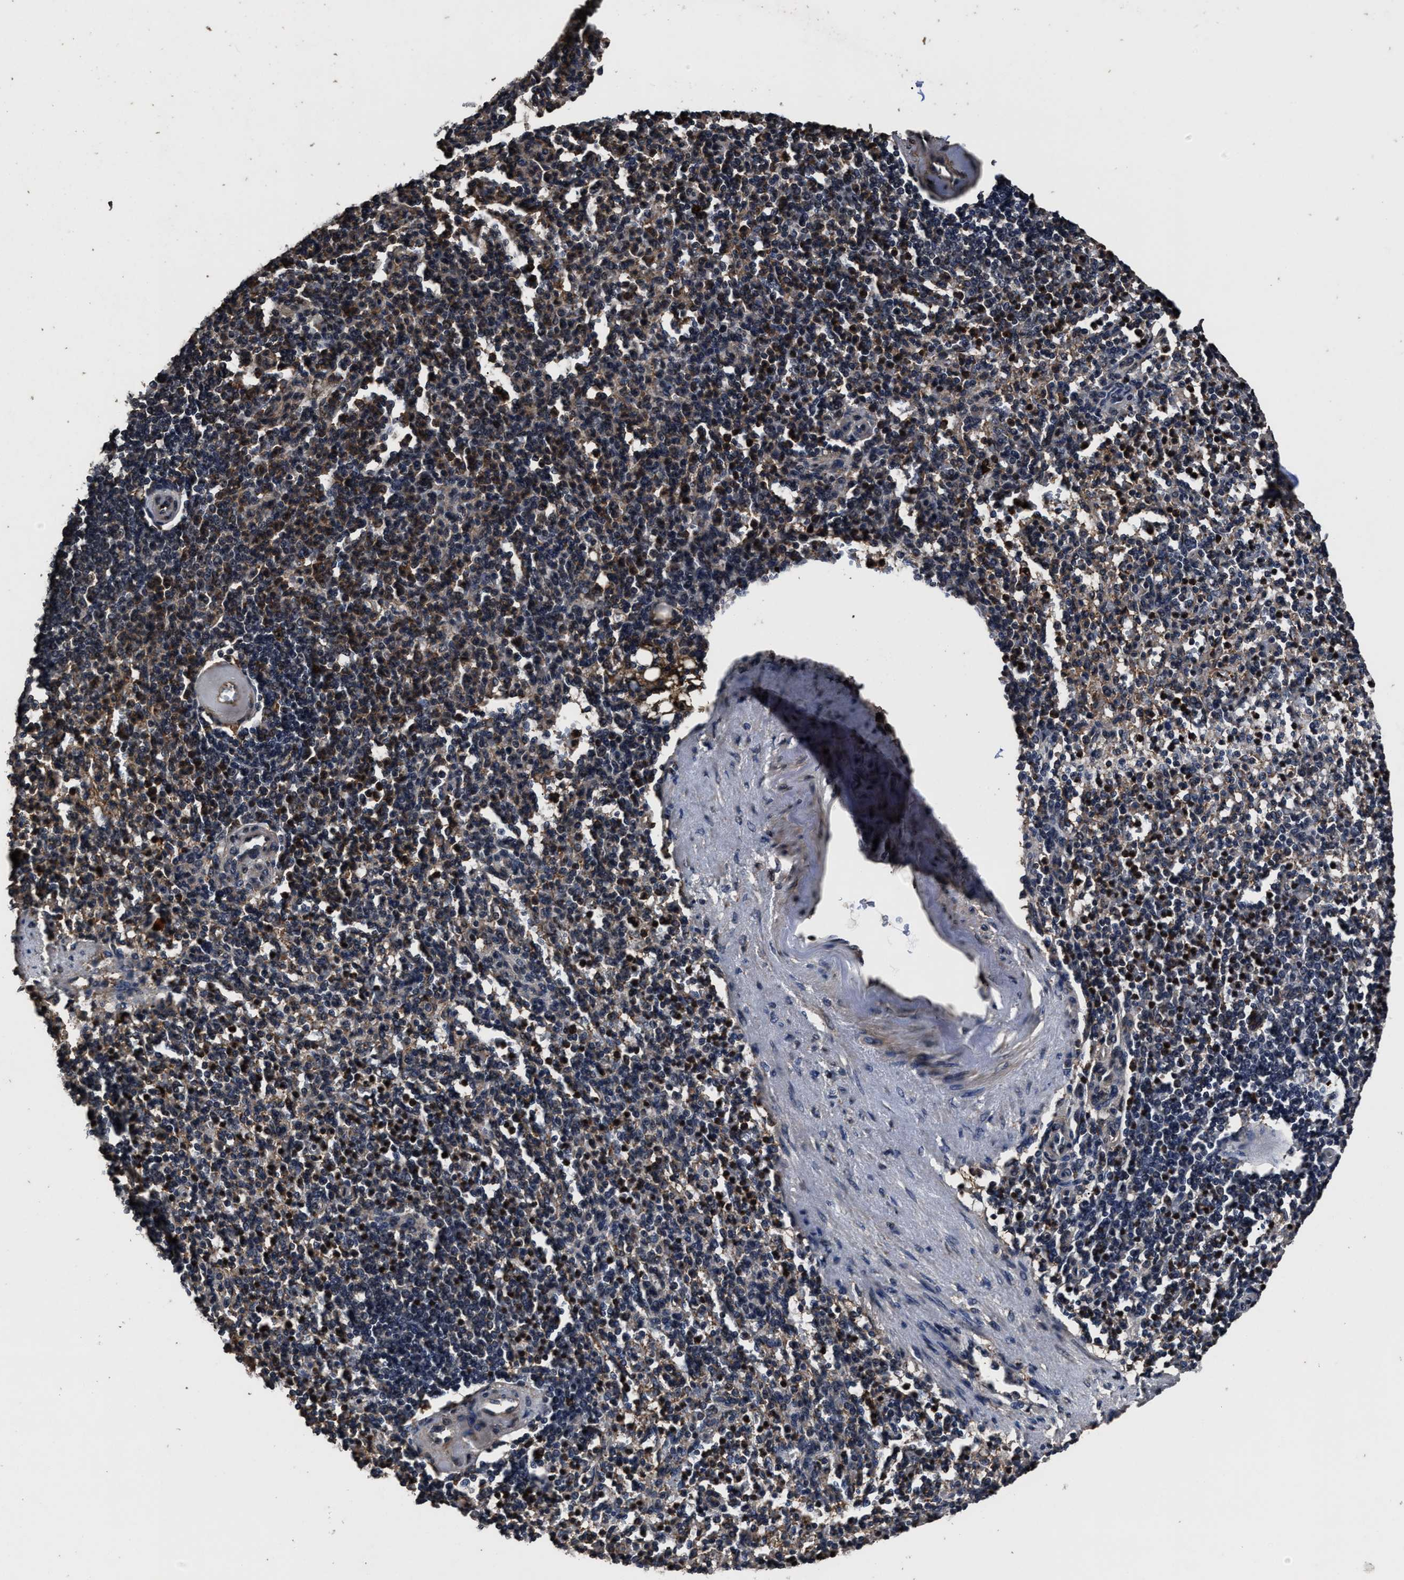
{"staining": {"intensity": "moderate", "quantity": "25%-75%", "location": "cytoplasmic/membranous"}, "tissue": "spleen", "cell_type": "Cells in red pulp", "image_type": "normal", "snomed": [{"axis": "morphology", "description": "Normal tissue, NOS"}, {"axis": "topography", "description": "Spleen"}], "caption": "Human spleen stained with a brown dye displays moderate cytoplasmic/membranous positive expression in approximately 25%-75% of cells in red pulp.", "gene": "RSBN1L", "patient": {"sex": "female", "age": 74}}